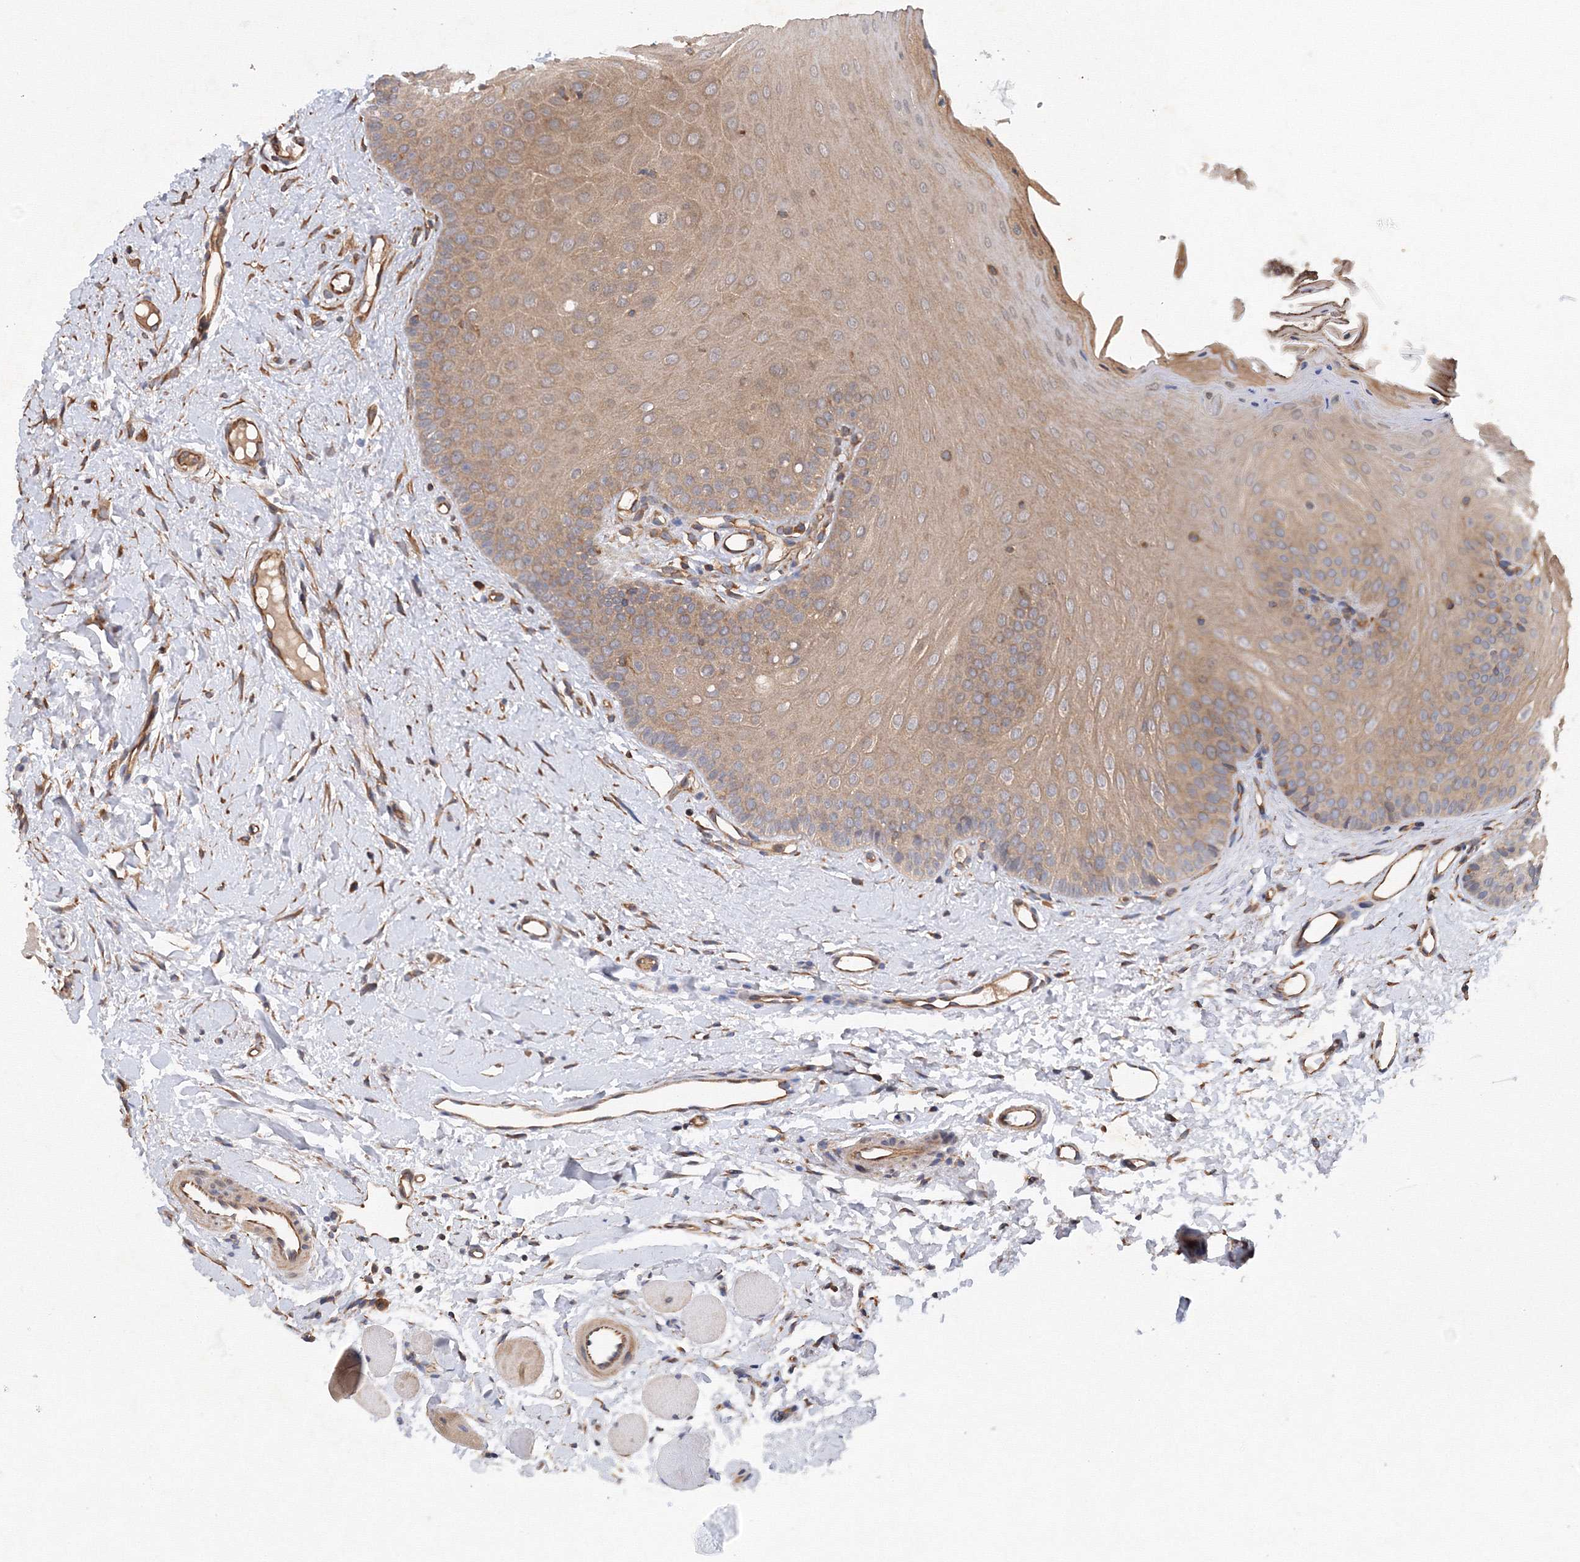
{"staining": {"intensity": "moderate", "quantity": ">75%", "location": "cytoplasmic/membranous"}, "tissue": "oral mucosa", "cell_type": "Squamous epithelial cells", "image_type": "normal", "snomed": [{"axis": "morphology", "description": "Normal tissue, NOS"}, {"axis": "topography", "description": "Oral tissue"}], "caption": "Human oral mucosa stained with a brown dye displays moderate cytoplasmic/membranous positive positivity in approximately >75% of squamous epithelial cells.", "gene": "ATG3", "patient": {"sex": "female", "age": 68}}